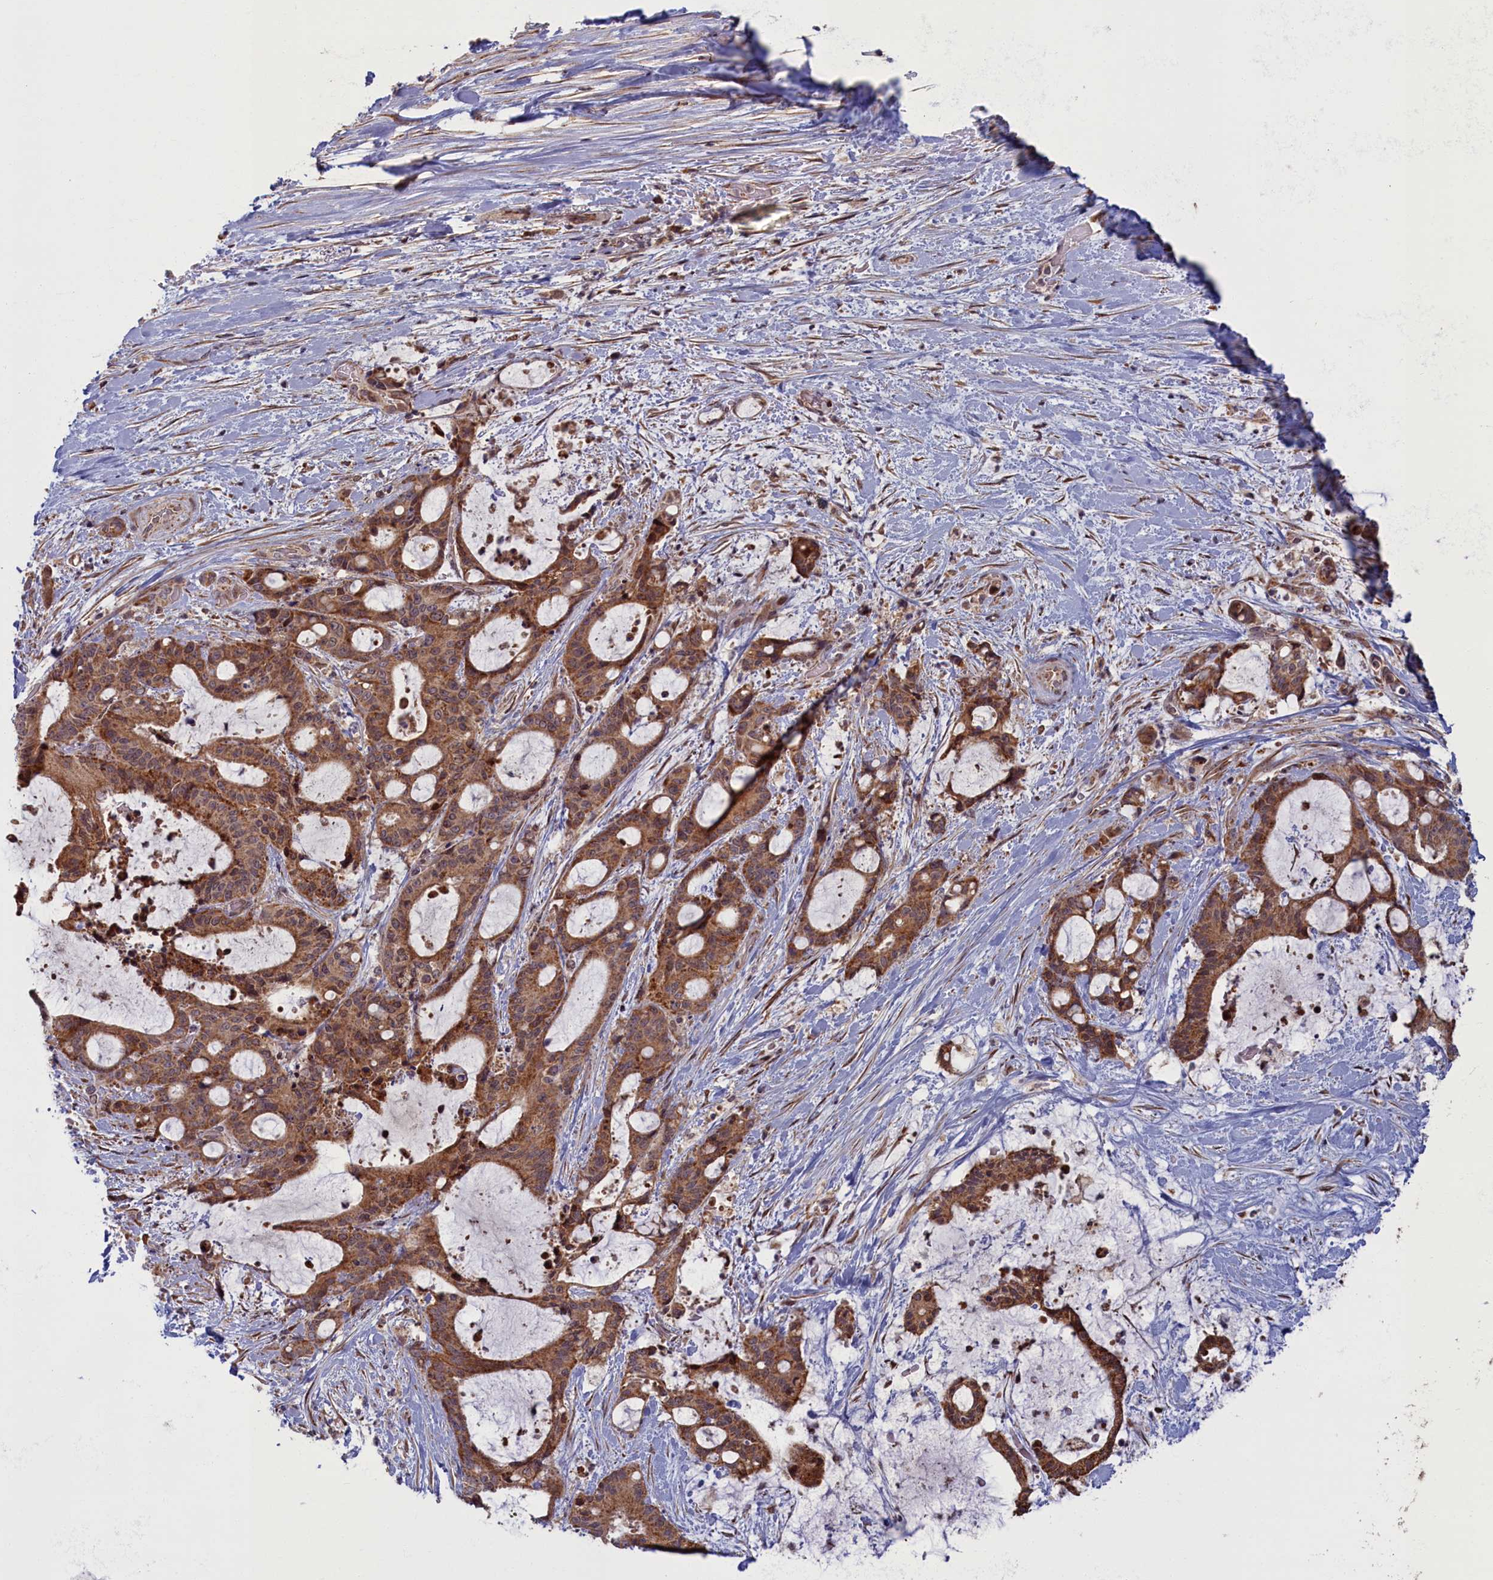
{"staining": {"intensity": "moderate", "quantity": ">75%", "location": "cytoplasmic/membranous"}, "tissue": "liver cancer", "cell_type": "Tumor cells", "image_type": "cancer", "snomed": [{"axis": "morphology", "description": "Normal tissue, NOS"}, {"axis": "morphology", "description": "Cholangiocarcinoma"}, {"axis": "topography", "description": "Liver"}, {"axis": "topography", "description": "Peripheral nerve tissue"}], "caption": "Human cholangiocarcinoma (liver) stained with a protein marker displays moderate staining in tumor cells.", "gene": "PLA2G10", "patient": {"sex": "female", "age": 73}}